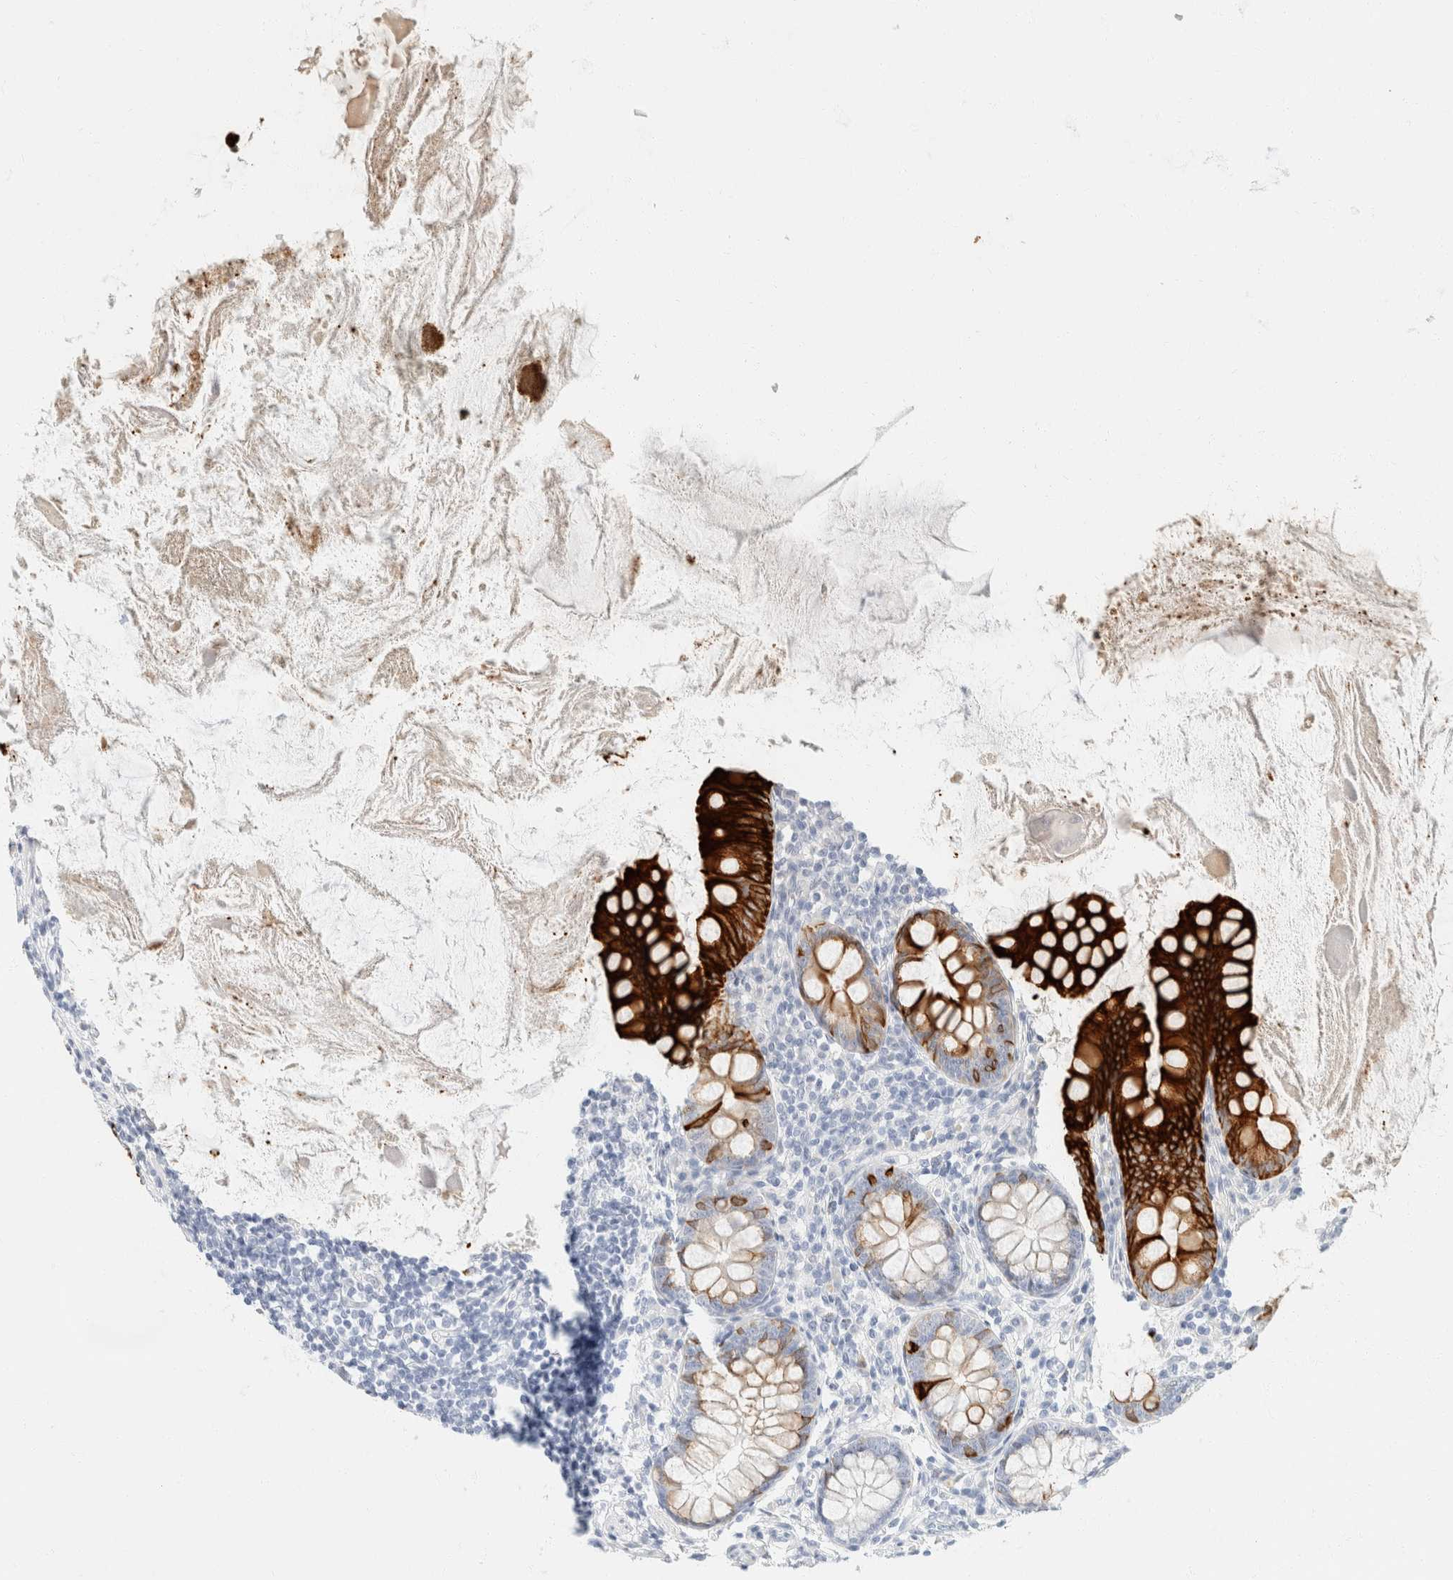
{"staining": {"intensity": "strong", "quantity": ">75%", "location": "cytoplasmic/membranous"}, "tissue": "appendix", "cell_type": "Glandular cells", "image_type": "normal", "snomed": [{"axis": "morphology", "description": "Normal tissue, NOS"}, {"axis": "topography", "description": "Appendix"}], "caption": "Immunohistochemistry of benign appendix exhibits high levels of strong cytoplasmic/membranous positivity in approximately >75% of glandular cells. Immunohistochemistry (ihc) stains the protein of interest in brown and the nuclei are stained blue.", "gene": "KRT20", "patient": {"sex": "female", "age": 77}}